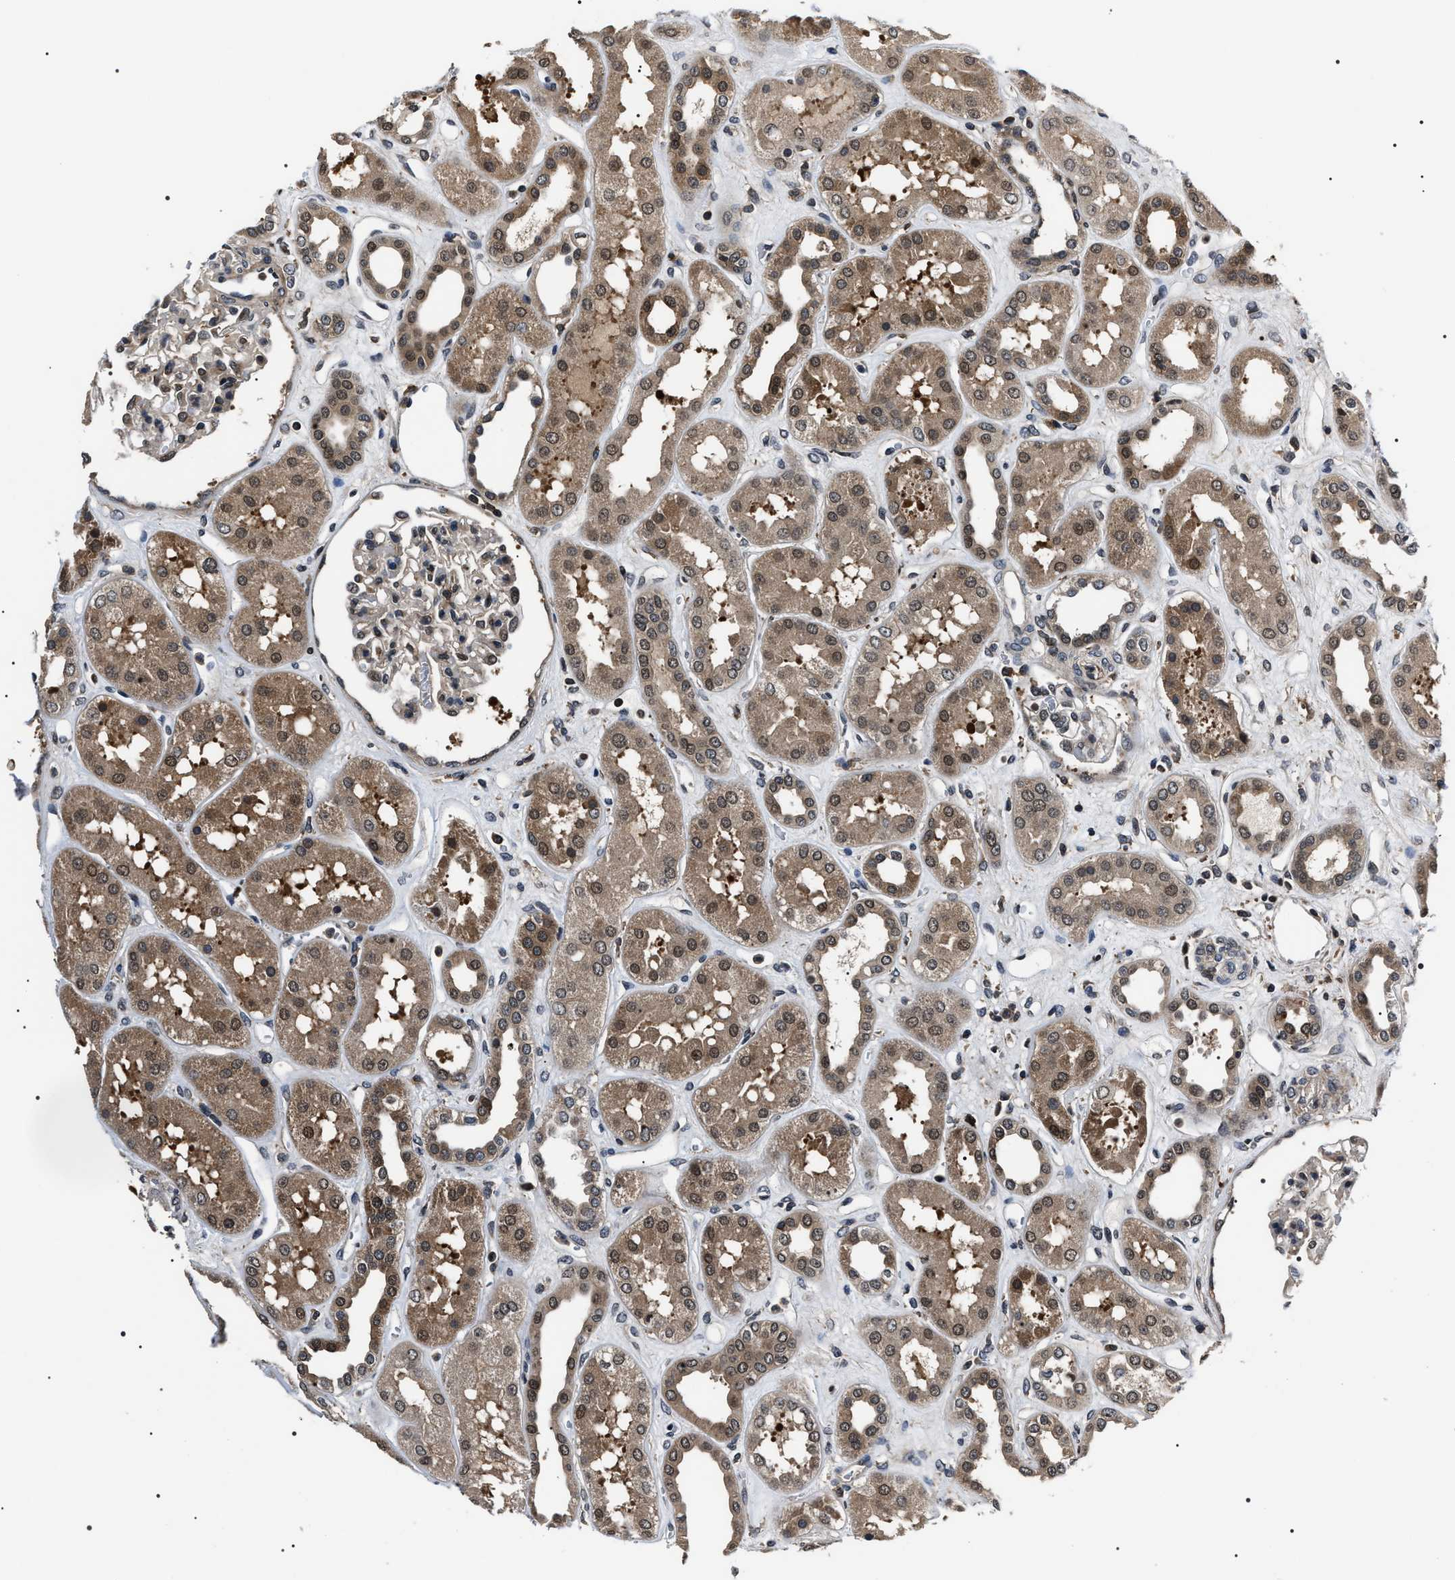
{"staining": {"intensity": "weak", "quantity": "<25%", "location": "nuclear"}, "tissue": "kidney", "cell_type": "Cells in glomeruli", "image_type": "normal", "snomed": [{"axis": "morphology", "description": "Normal tissue, NOS"}, {"axis": "topography", "description": "Kidney"}], "caption": "This is a image of immunohistochemistry (IHC) staining of benign kidney, which shows no expression in cells in glomeruli.", "gene": "SIPA1", "patient": {"sex": "male", "age": 59}}